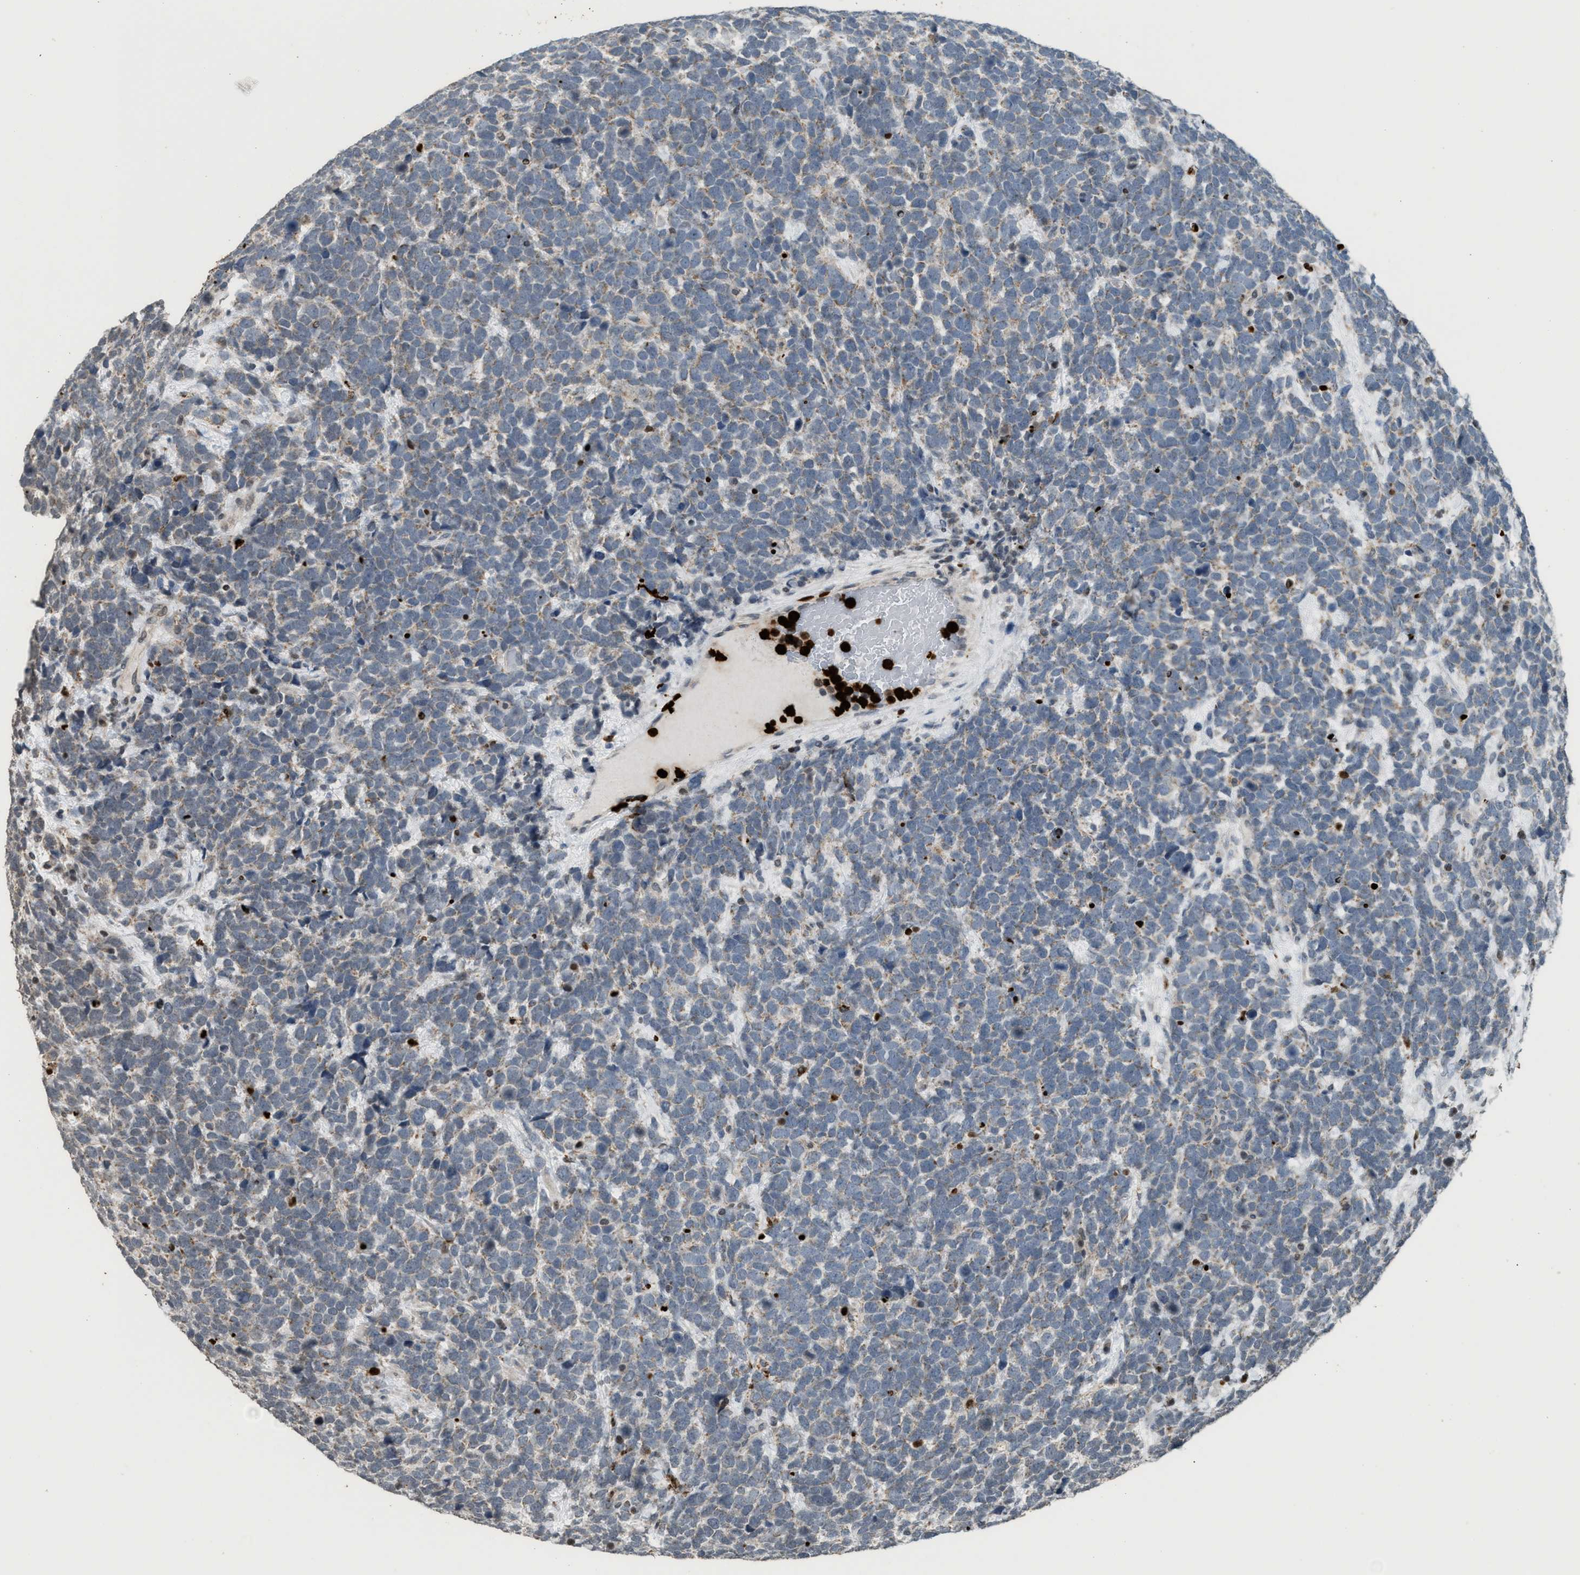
{"staining": {"intensity": "weak", "quantity": "25%-75%", "location": "cytoplasmic/membranous"}, "tissue": "urothelial cancer", "cell_type": "Tumor cells", "image_type": "cancer", "snomed": [{"axis": "morphology", "description": "Urothelial carcinoma, High grade"}, {"axis": "topography", "description": "Urinary bladder"}], "caption": "Weak cytoplasmic/membranous protein positivity is present in about 25%-75% of tumor cells in urothelial carcinoma (high-grade).", "gene": "PRUNE2", "patient": {"sex": "female", "age": 82}}